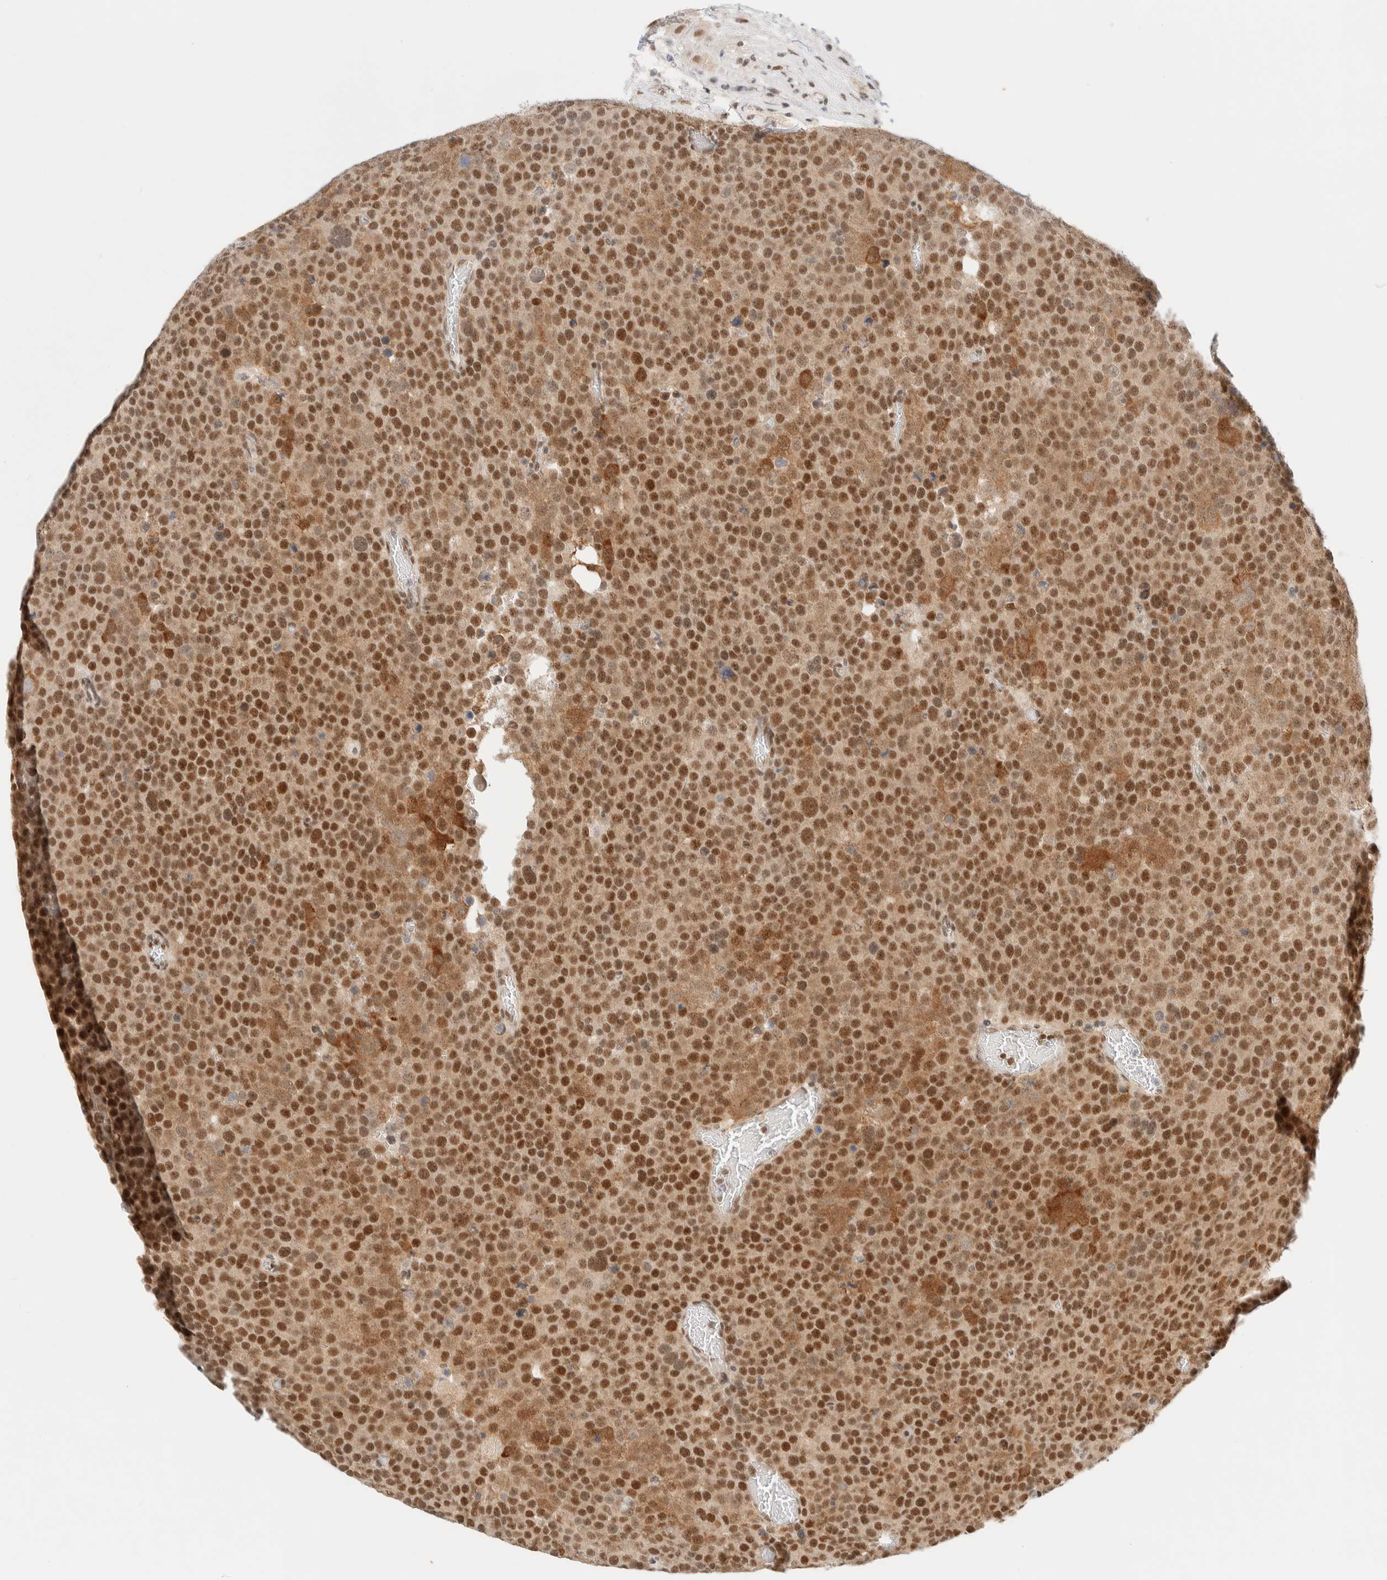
{"staining": {"intensity": "strong", "quantity": ">75%", "location": "nuclear"}, "tissue": "testis cancer", "cell_type": "Tumor cells", "image_type": "cancer", "snomed": [{"axis": "morphology", "description": "Seminoma, NOS"}, {"axis": "topography", "description": "Testis"}], "caption": "About >75% of tumor cells in seminoma (testis) show strong nuclear protein expression as visualized by brown immunohistochemical staining.", "gene": "PYGO2", "patient": {"sex": "male", "age": 71}}